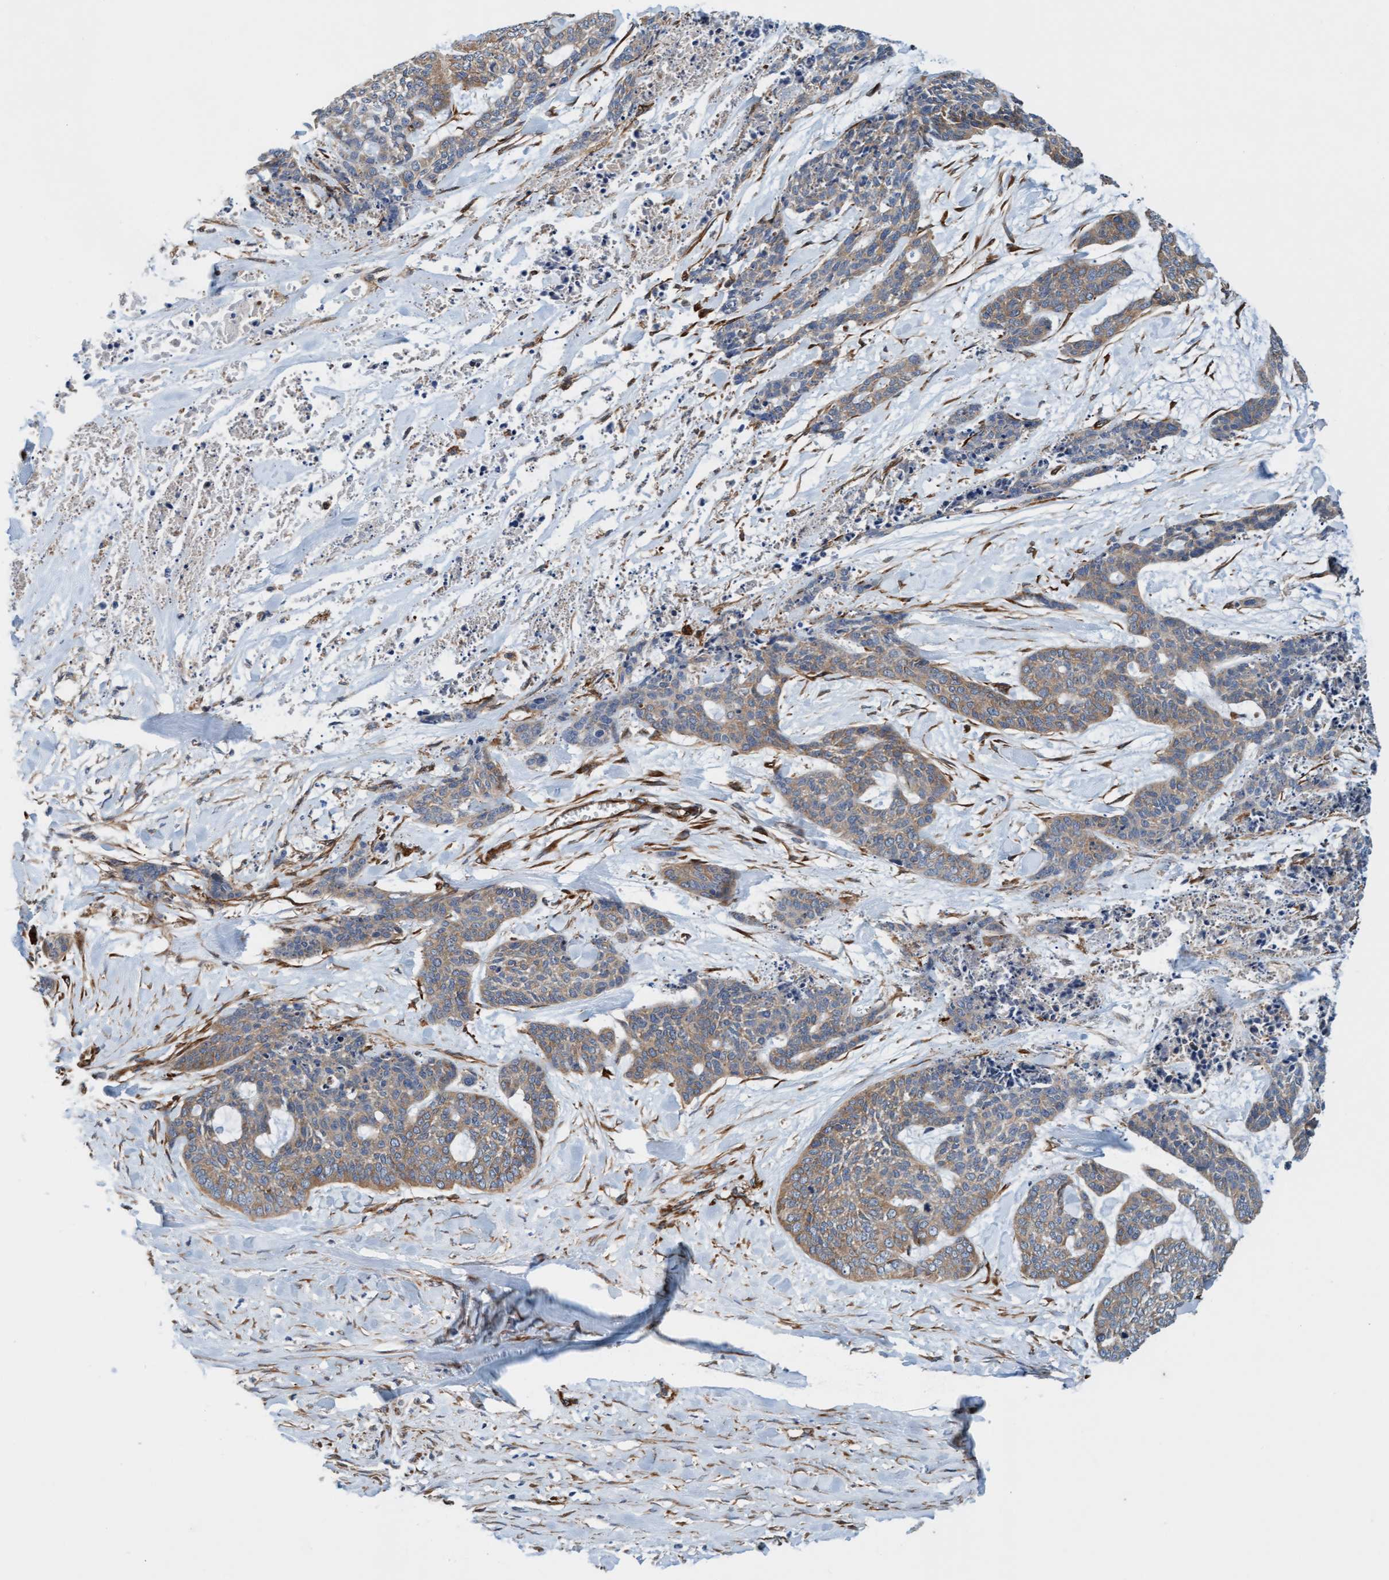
{"staining": {"intensity": "weak", "quantity": "<25%", "location": "cytoplasmic/membranous"}, "tissue": "skin cancer", "cell_type": "Tumor cells", "image_type": "cancer", "snomed": [{"axis": "morphology", "description": "Basal cell carcinoma"}, {"axis": "topography", "description": "Skin"}], "caption": "Immunohistochemistry histopathology image of human skin cancer stained for a protein (brown), which displays no staining in tumor cells.", "gene": "FMNL3", "patient": {"sex": "female", "age": 64}}